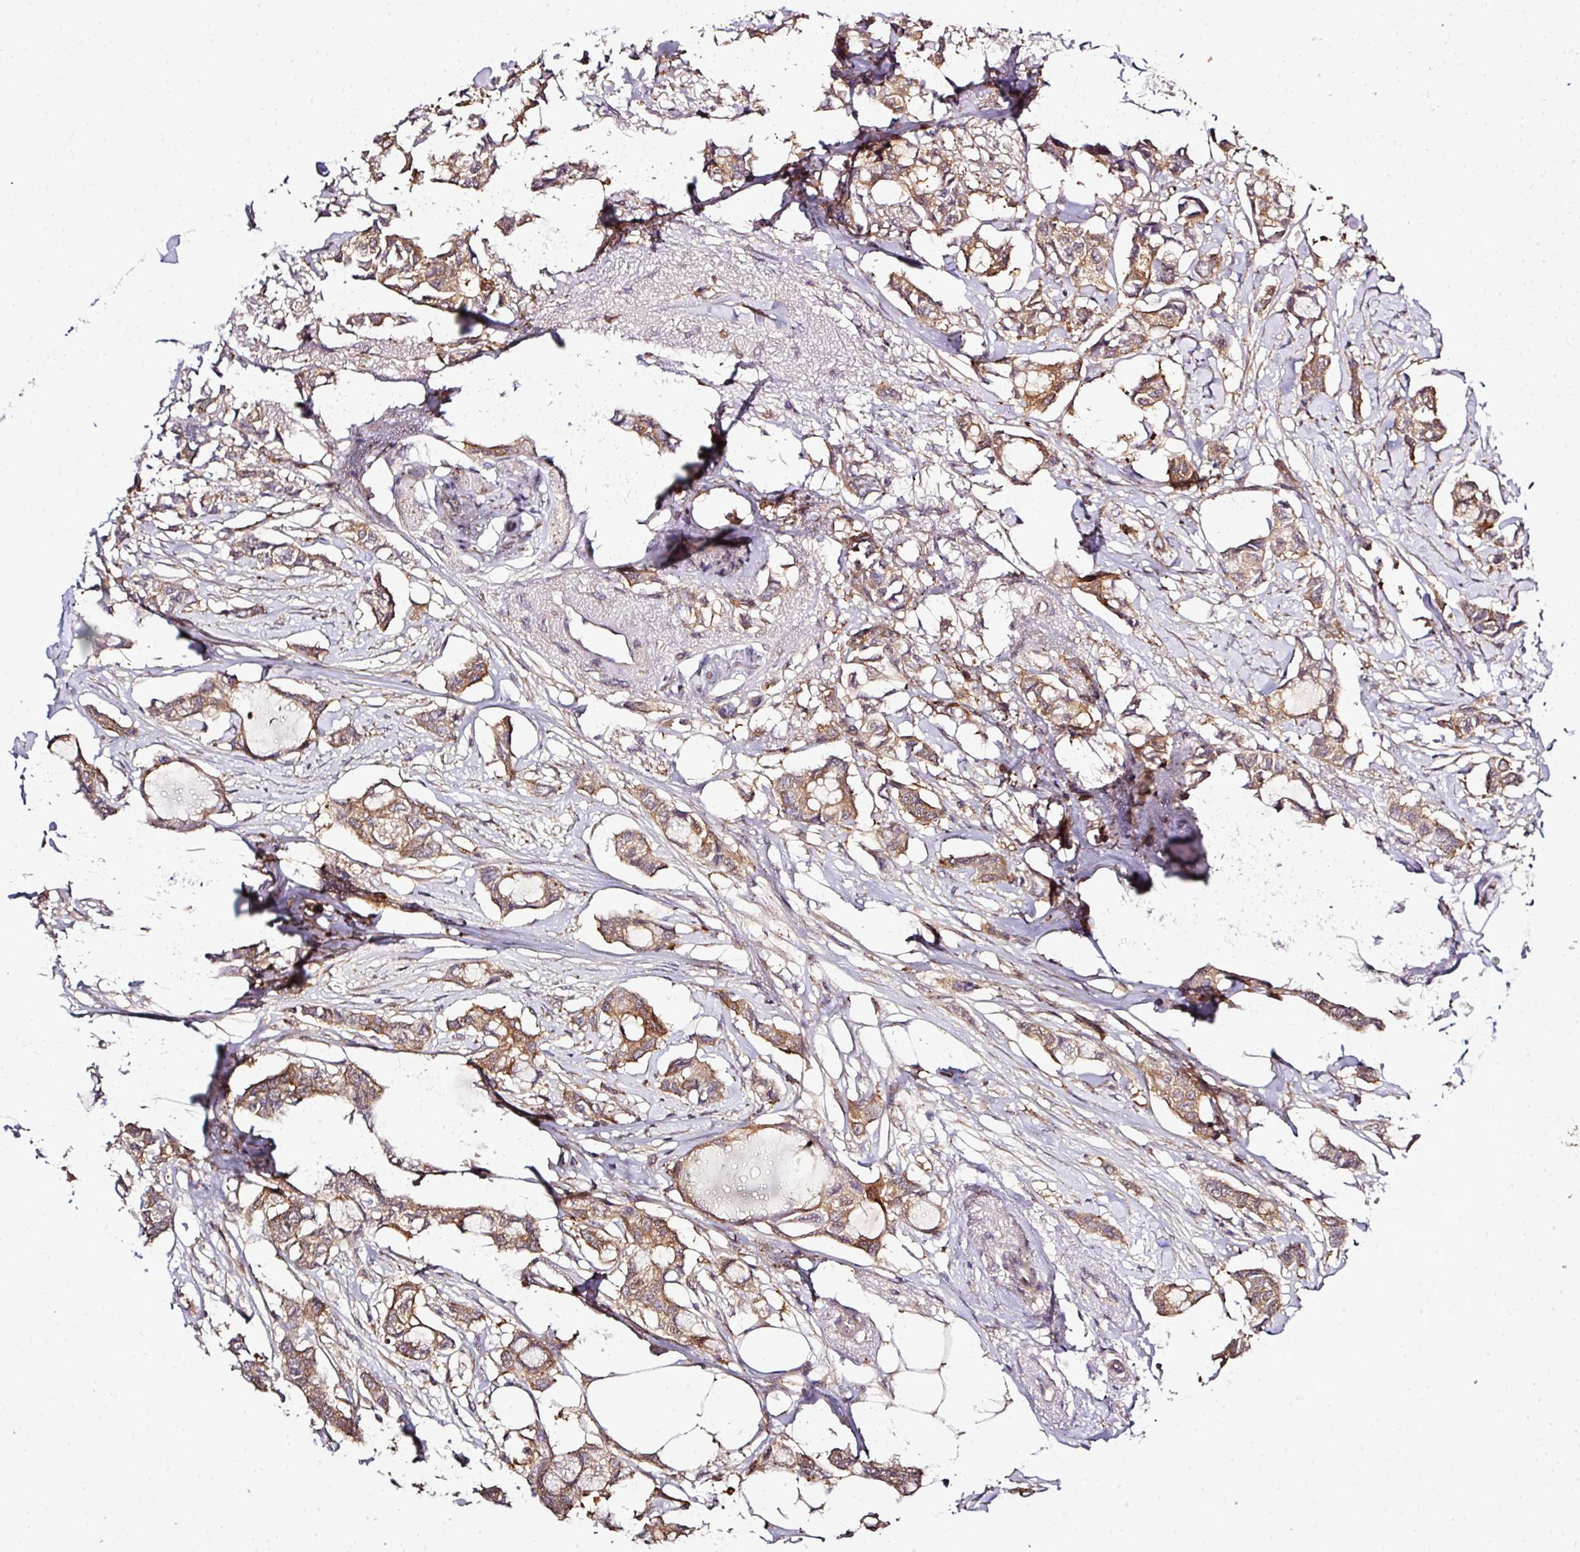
{"staining": {"intensity": "moderate", "quantity": ">75%", "location": "cytoplasmic/membranous"}, "tissue": "breast cancer", "cell_type": "Tumor cells", "image_type": "cancer", "snomed": [{"axis": "morphology", "description": "Duct carcinoma"}, {"axis": "topography", "description": "Breast"}], "caption": "Protein staining of breast cancer tissue displays moderate cytoplasmic/membranous positivity in about >75% of tumor cells.", "gene": "TMEM107", "patient": {"sex": "female", "age": 73}}